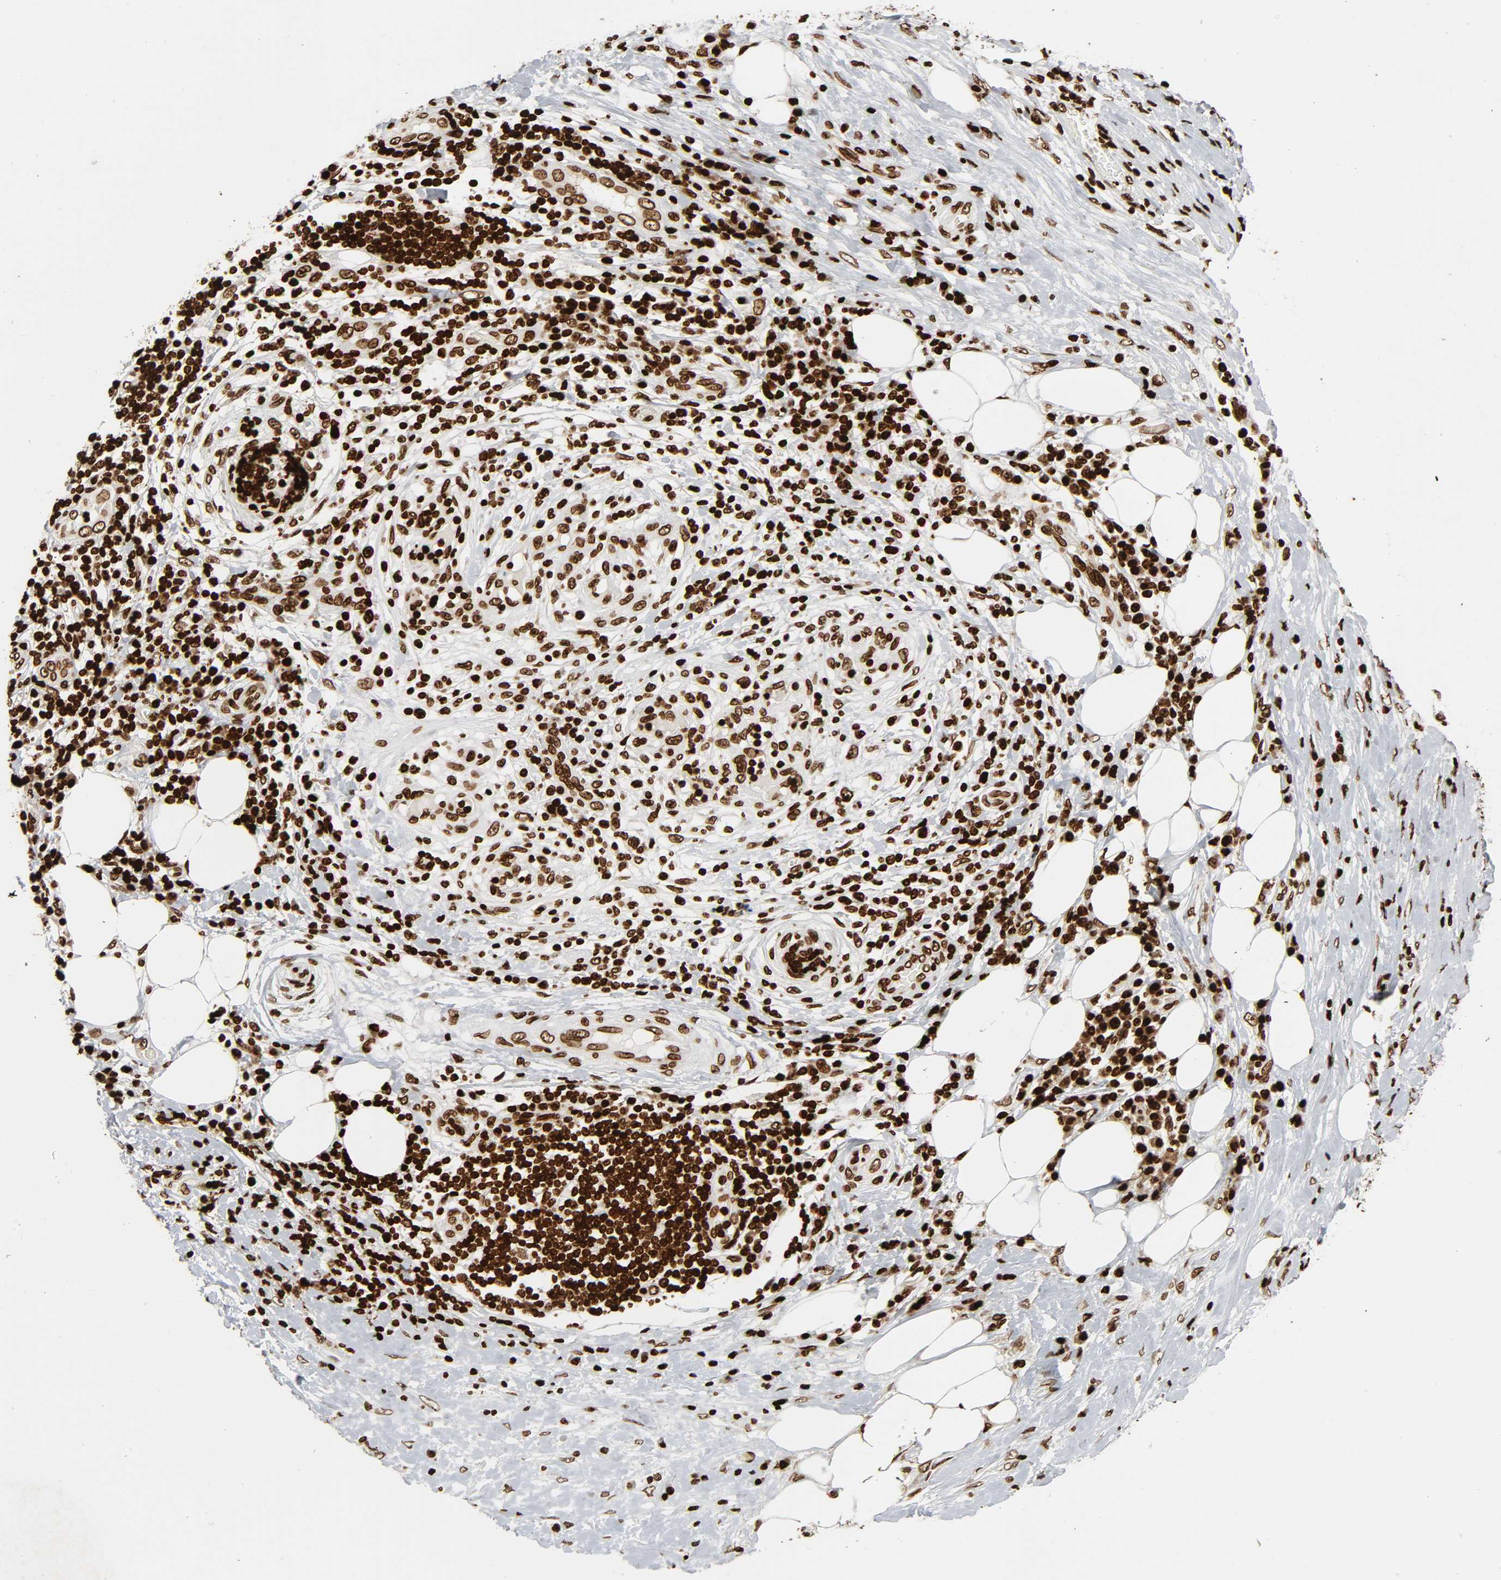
{"staining": {"intensity": "strong", "quantity": ">75%", "location": "nuclear"}, "tissue": "lung cancer", "cell_type": "Tumor cells", "image_type": "cancer", "snomed": [{"axis": "morphology", "description": "Inflammation, NOS"}, {"axis": "morphology", "description": "Squamous cell carcinoma, NOS"}, {"axis": "topography", "description": "Lymph node"}, {"axis": "topography", "description": "Soft tissue"}, {"axis": "topography", "description": "Lung"}], "caption": "Immunohistochemical staining of human lung cancer exhibits high levels of strong nuclear expression in about >75% of tumor cells. (Brightfield microscopy of DAB IHC at high magnification).", "gene": "RXRA", "patient": {"sex": "male", "age": 66}}